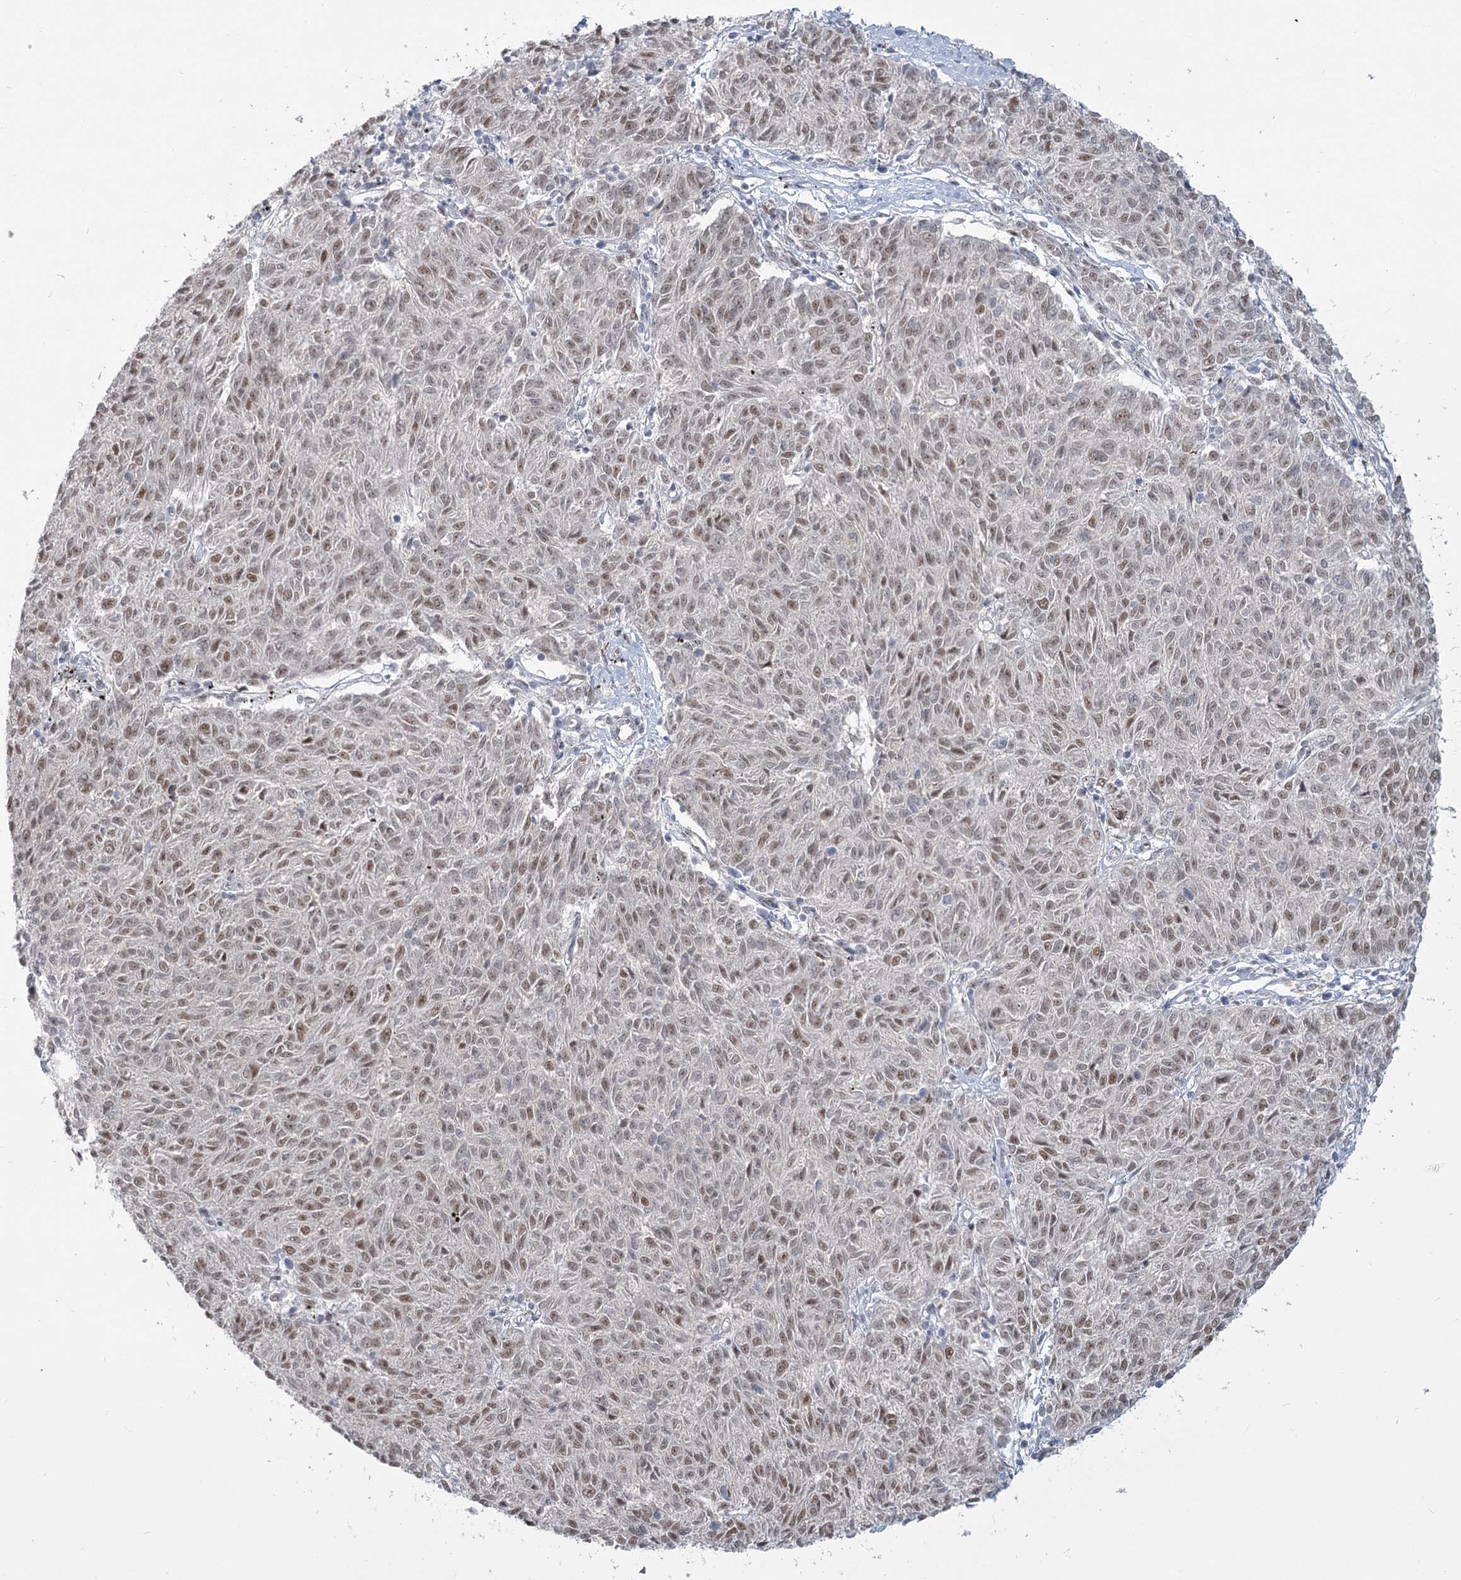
{"staining": {"intensity": "weak", "quantity": ">75%", "location": "nuclear"}, "tissue": "melanoma", "cell_type": "Tumor cells", "image_type": "cancer", "snomed": [{"axis": "morphology", "description": "Malignant melanoma, NOS"}, {"axis": "topography", "description": "Skin"}], "caption": "Immunohistochemistry staining of melanoma, which demonstrates low levels of weak nuclear expression in about >75% of tumor cells indicating weak nuclear protein staining. The staining was performed using DAB (brown) for protein detection and nuclei were counterstained in hematoxylin (blue).", "gene": "MTG1", "patient": {"sex": "female", "age": 72}}